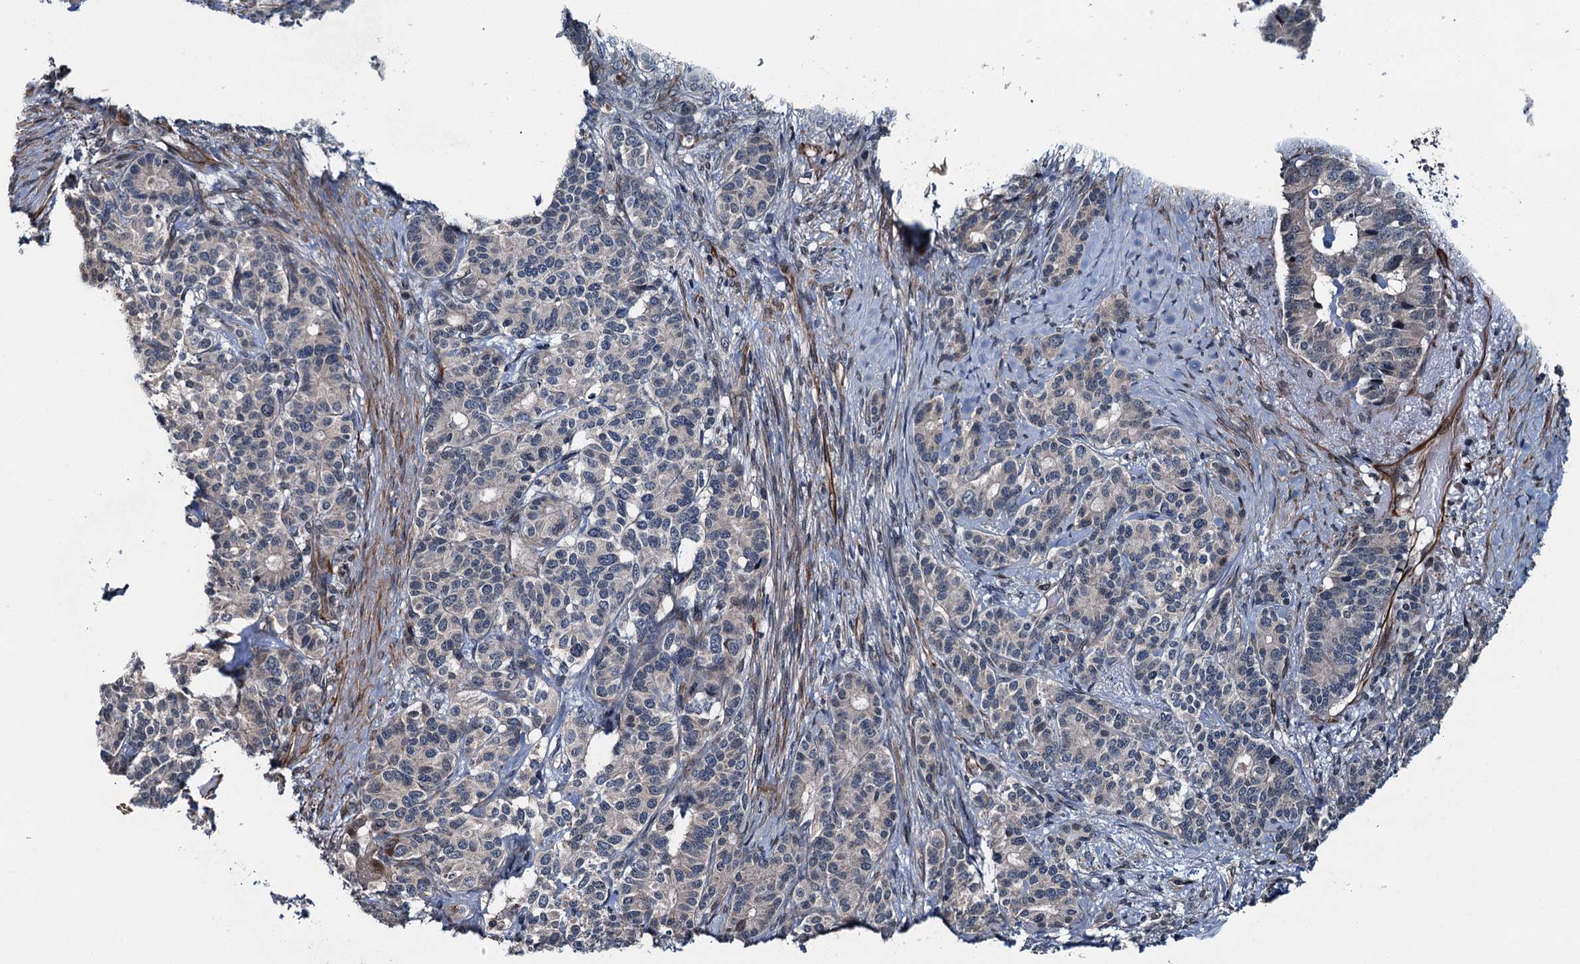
{"staining": {"intensity": "negative", "quantity": "none", "location": "none"}, "tissue": "pancreatic cancer", "cell_type": "Tumor cells", "image_type": "cancer", "snomed": [{"axis": "morphology", "description": "Adenocarcinoma, NOS"}, {"axis": "topography", "description": "Pancreas"}], "caption": "A photomicrograph of pancreatic cancer stained for a protein displays no brown staining in tumor cells.", "gene": "WHAMM", "patient": {"sex": "female", "age": 74}}